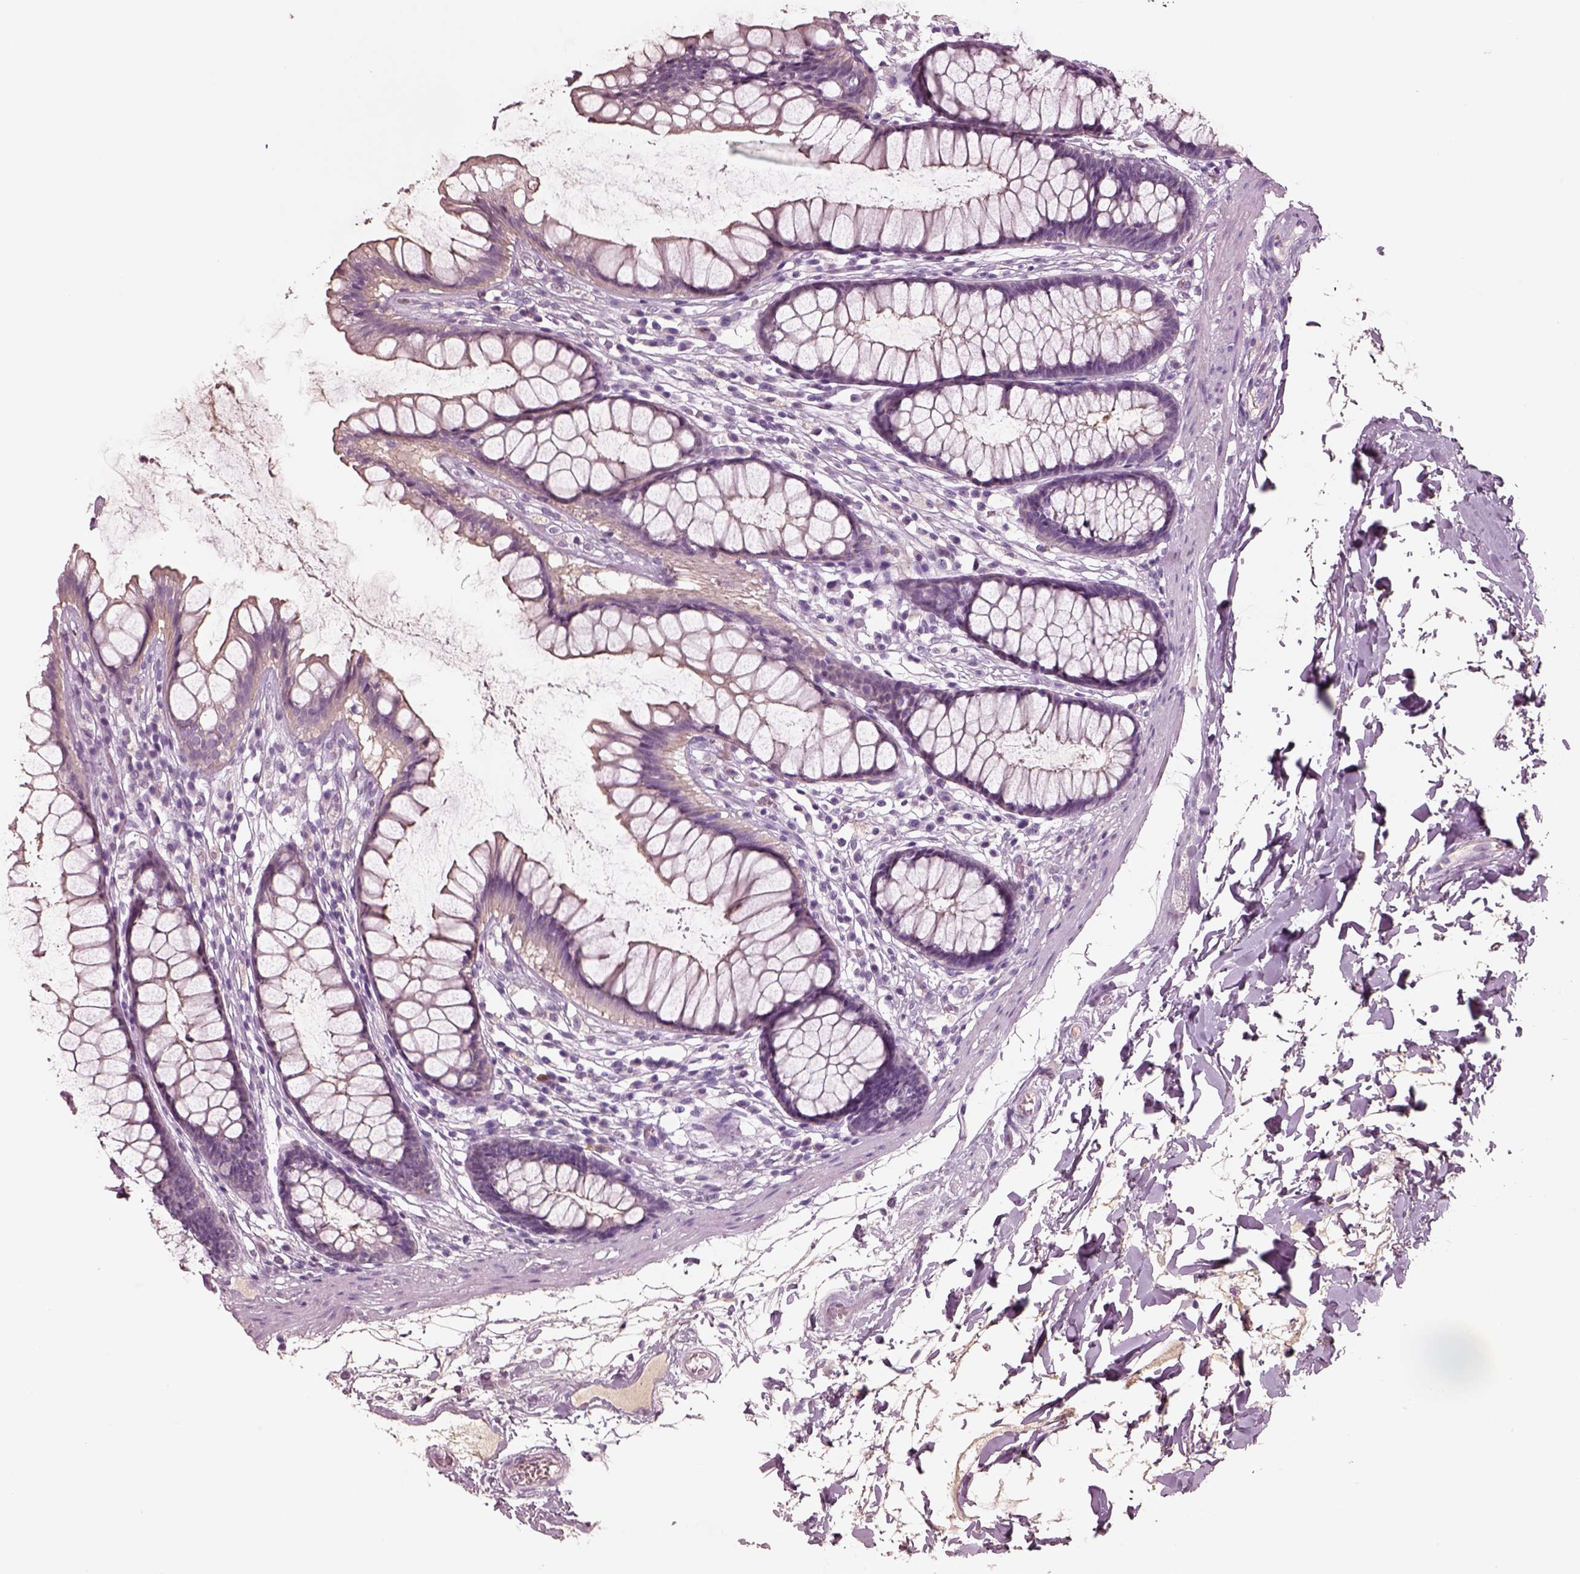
{"staining": {"intensity": "negative", "quantity": "none", "location": "none"}, "tissue": "rectum", "cell_type": "Glandular cells", "image_type": "normal", "snomed": [{"axis": "morphology", "description": "Normal tissue, NOS"}, {"axis": "topography", "description": "Rectum"}], "caption": "Immunohistochemical staining of benign rectum displays no significant staining in glandular cells. (Brightfield microscopy of DAB (3,3'-diaminobenzidine) immunohistochemistry at high magnification).", "gene": "IGLL1", "patient": {"sex": "male", "age": 72}}